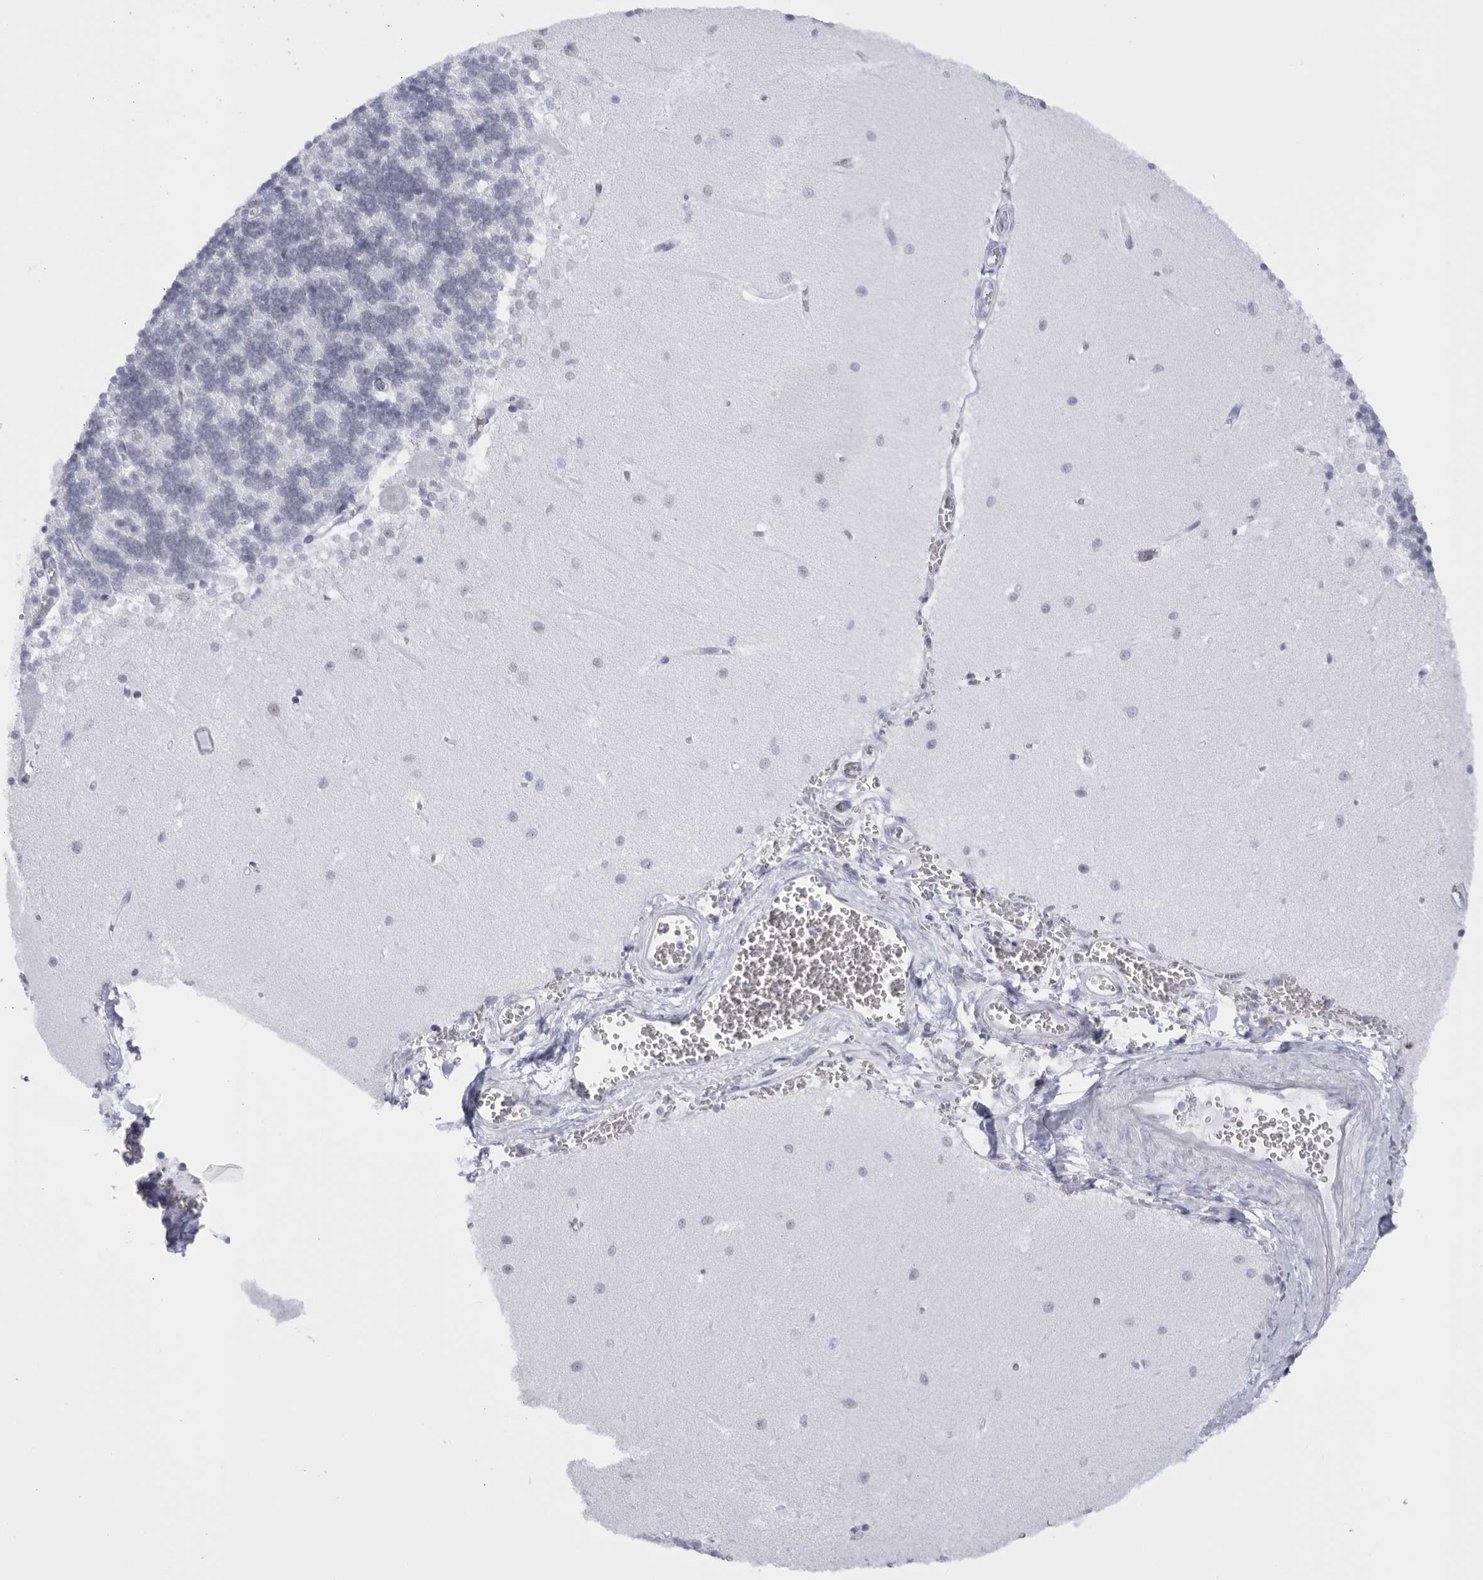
{"staining": {"intensity": "negative", "quantity": "none", "location": "none"}, "tissue": "cerebellum", "cell_type": "Cells in granular layer", "image_type": "normal", "snomed": [{"axis": "morphology", "description": "Normal tissue, NOS"}, {"axis": "topography", "description": "Cerebellum"}], "caption": "Protein analysis of benign cerebellum demonstrates no significant expression in cells in granular layer. (DAB immunohistochemistry with hematoxylin counter stain).", "gene": "CCDC181", "patient": {"sex": "male", "age": 37}}